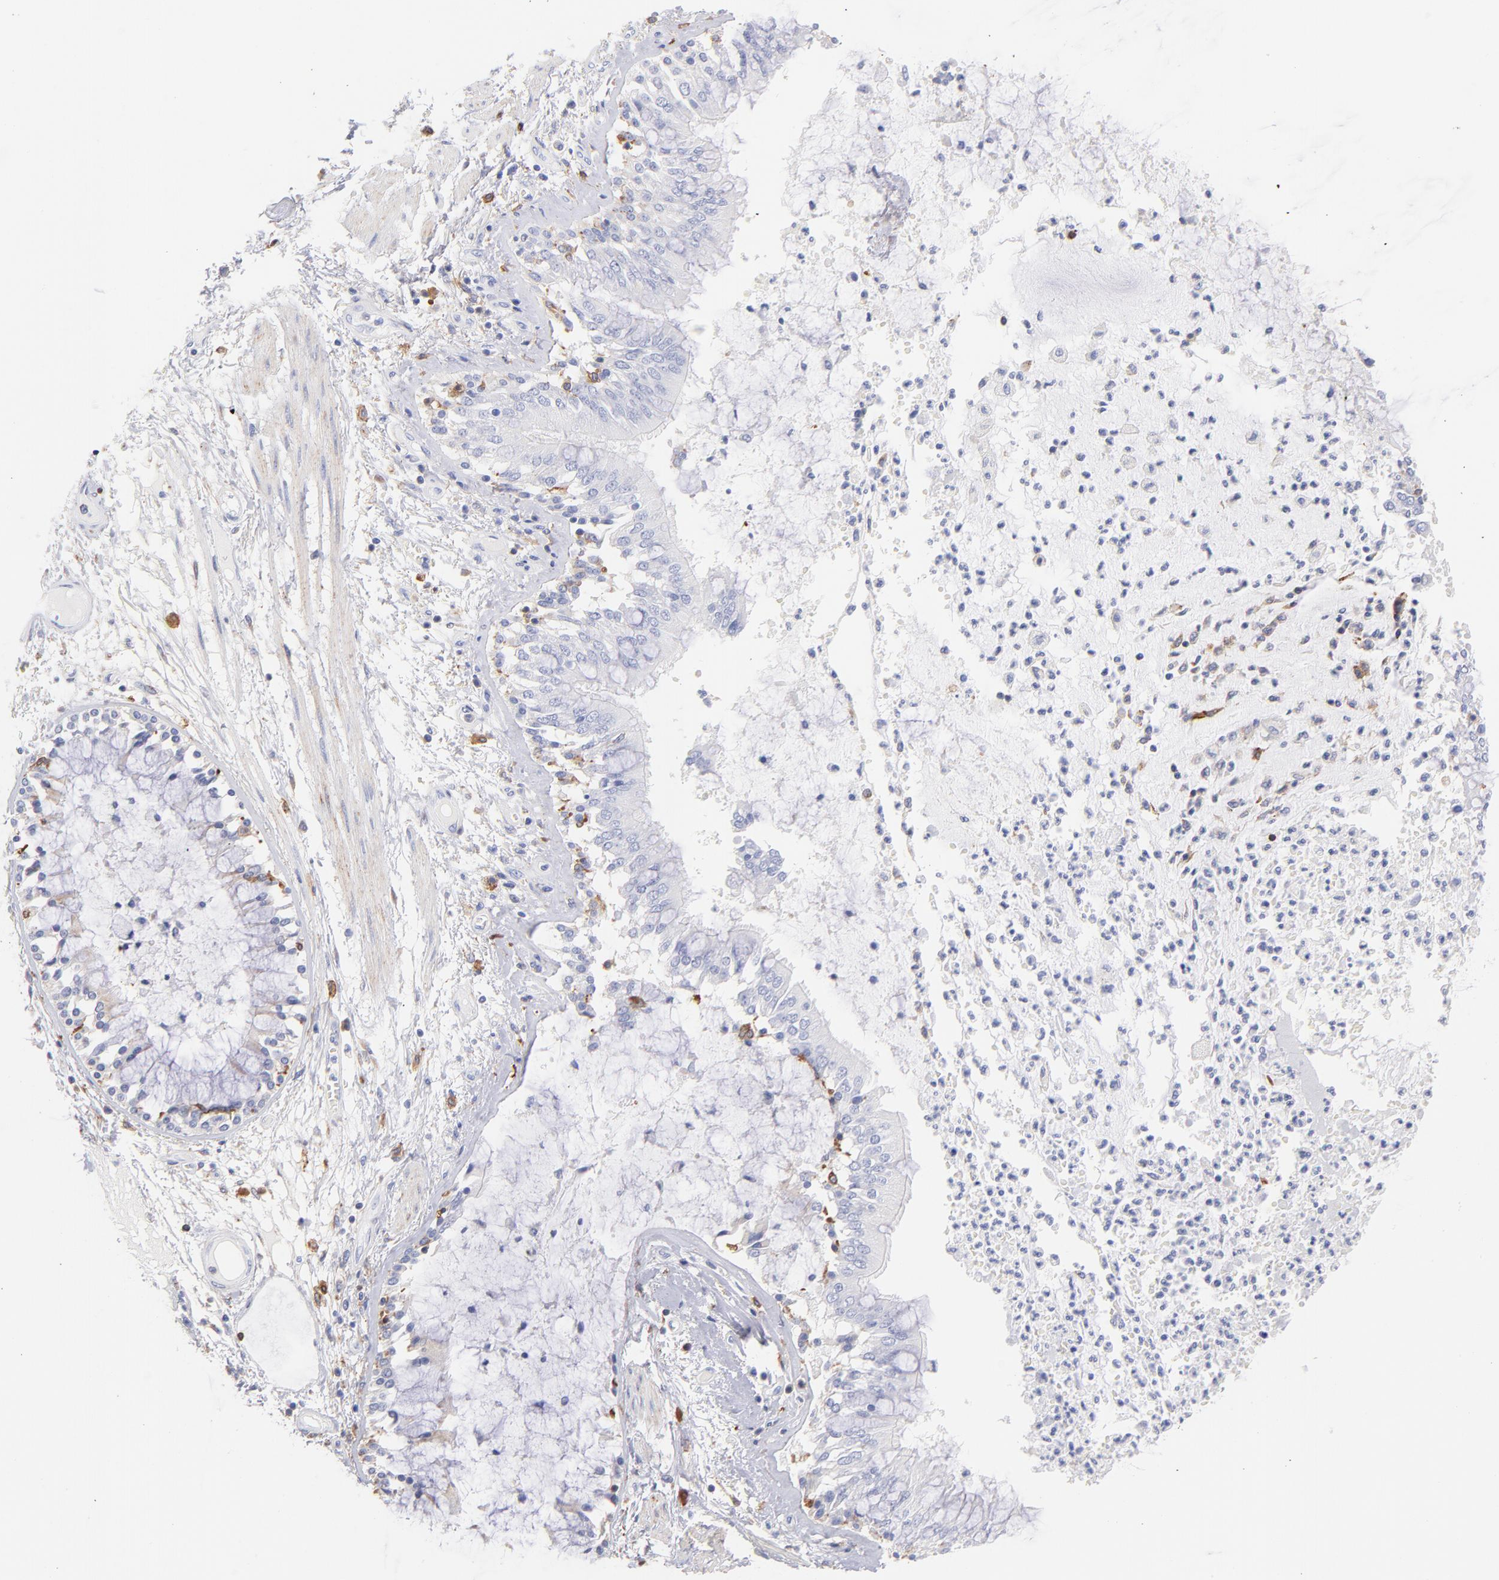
{"staining": {"intensity": "moderate", "quantity": "<25%", "location": "cytoplasmic/membranous"}, "tissue": "bronchus", "cell_type": "Respiratory epithelial cells", "image_type": "normal", "snomed": [{"axis": "morphology", "description": "Normal tissue, NOS"}, {"axis": "topography", "description": "Cartilage tissue"}, {"axis": "topography", "description": "Bronchus"}, {"axis": "topography", "description": "Lung"}], "caption": "DAB (3,3'-diaminobenzidine) immunohistochemical staining of benign bronchus displays moderate cytoplasmic/membranous protein positivity in about <25% of respiratory epithelial cells. (DAB IHC, brown staining for protein, blue staining for nuclei).", "gene": "PRKCA", "patient": {"sex": "female", "age": 49}}